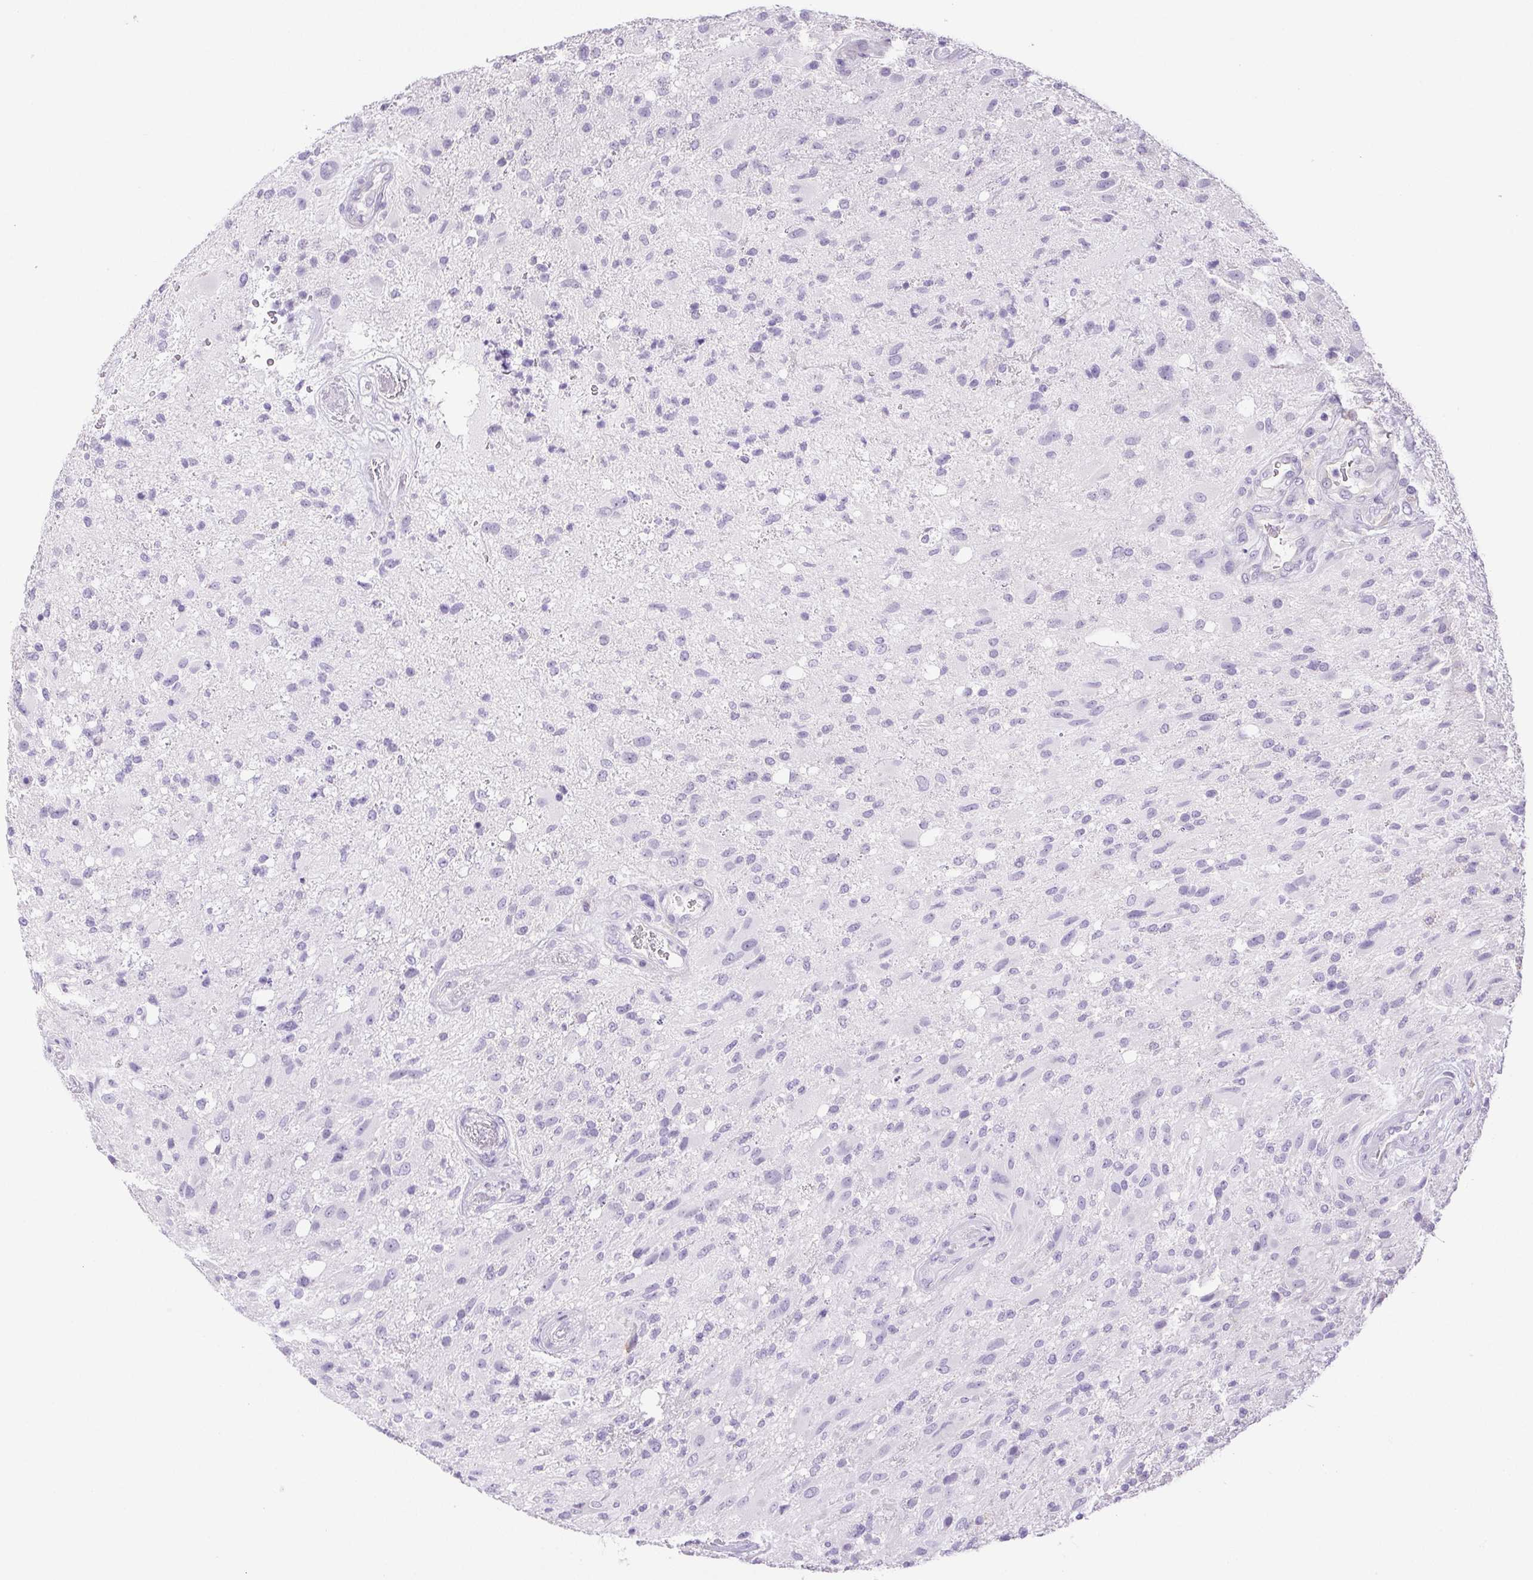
{"staining": {"intensity": "negative", "quantity": "none", "location": "none"}, "tissue": "glioma", "cell_type": "Tumor cells", "image_type": "cancer", "snomed": [{"axis": "morphology", "description": "Glioma, malignant, High grade"}, {"axis": "topography", "description": "Brain"}], "caption": "Photomicrograph shows no significant protein expression in tumor cells of glioma. The staining was performed using DAB to visualize the protein expression in brown, while the nuclei were stained in blue with hematoxylin (Magnification: 20x).", "gene": "PAPPA2", "patient": {"sex": "male", "age": 53}}